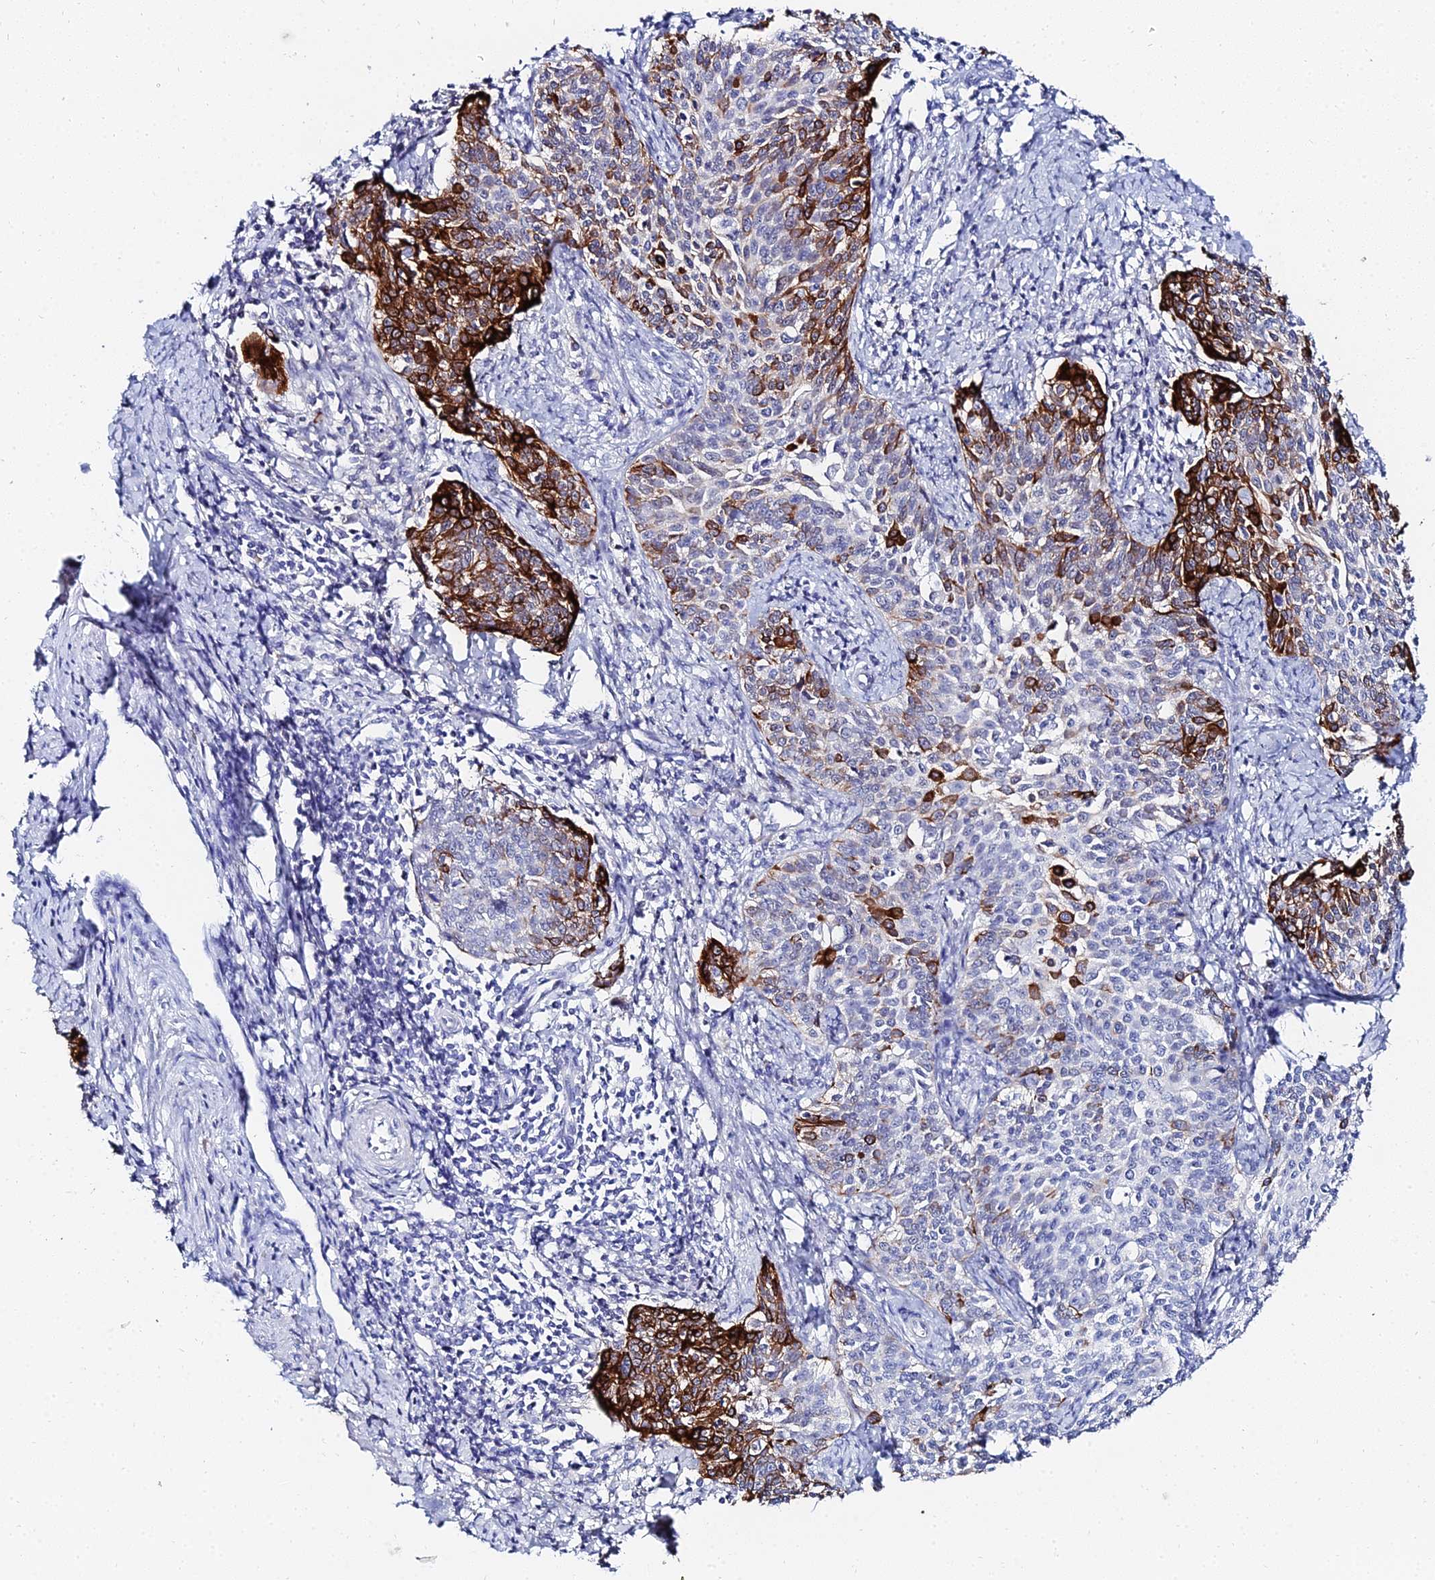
{"staining": {"intensity": "strong", "quantity": "25%-75%", "location": "cytoplasmic/membranous"}, "tissue": "cervical cancer", "cell_type": "Tumor cells", "image_type": "cancer", "snomed": [{"axis": "morphology", "description": "Squamous cell carcinoma, NOS"}, {"axis": "topography", "description": "Cervix"}], "caption": "This is an image of immunohistochemistry (IHC) staining of cervical cancer (squamous cell carcinoma), which shows strong staining in the cytoplasmic/membranous of tumor cells.", "gene": "KRT17", "patient": {"sex": "female", "age": 39}}